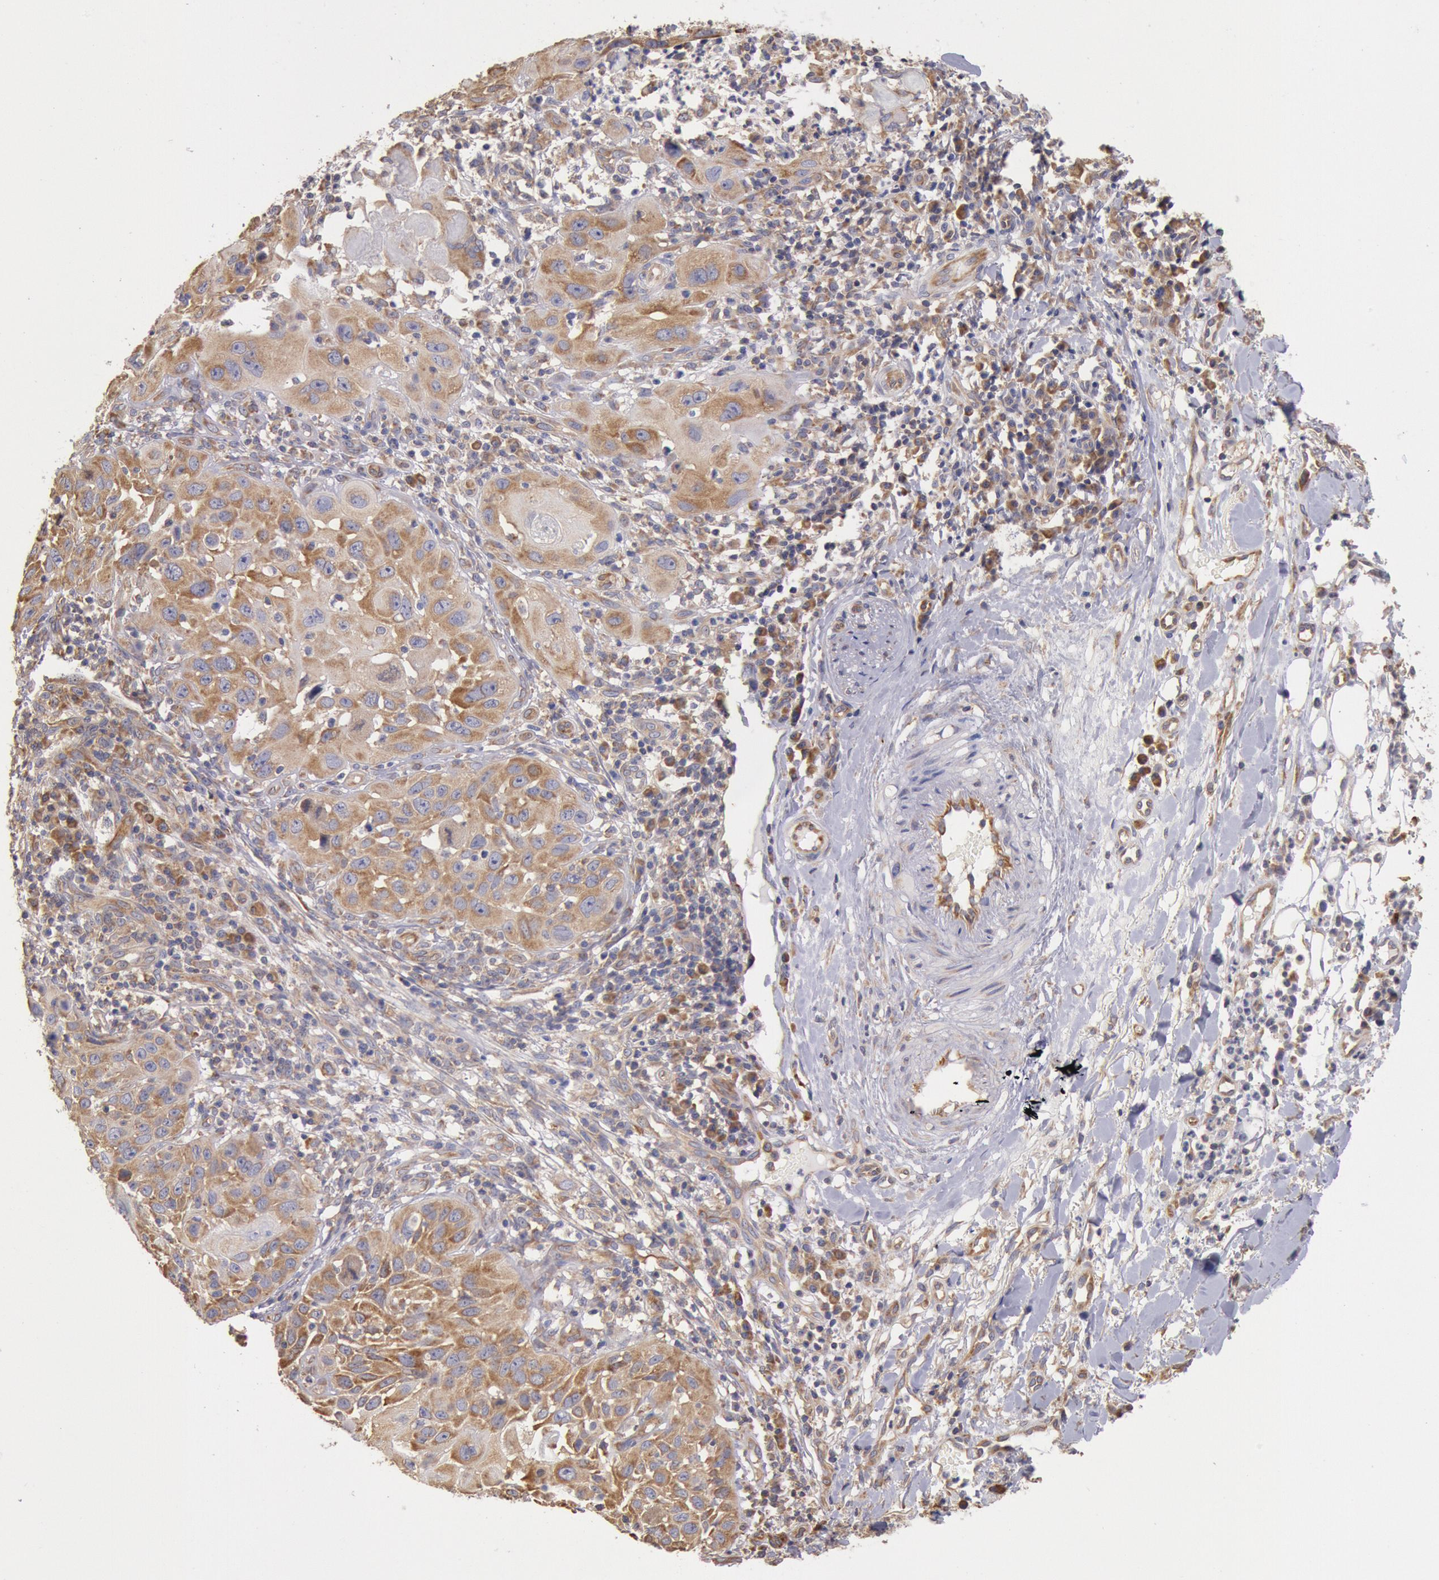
{"staining": {"intensity": "moderate", "quantity": ">75%", "location": "cytoplasmic/membranous"}, "tissue": "skin cancer", "cell_type": "Tumor cells", "image_type": "cancer", "snomed": [{"axis": "morphology", "description": "Squamous cell carcinoma, NOS"}, {"axis": "topography", "description": "Skin"}], "caption": "Immunohistochemistry micrograph of neoplastic tissue: squamous cell carcinoma (skin) stained using immunohistochemistry shows medium levels of moderate protein expression localized specifically in the cytoplasmic/membranous of tumor cells, appearing as a cytoplasmic/membranous brown color.", "gene": "DRG1", "patient": {"sex": "female", "age": 89}}